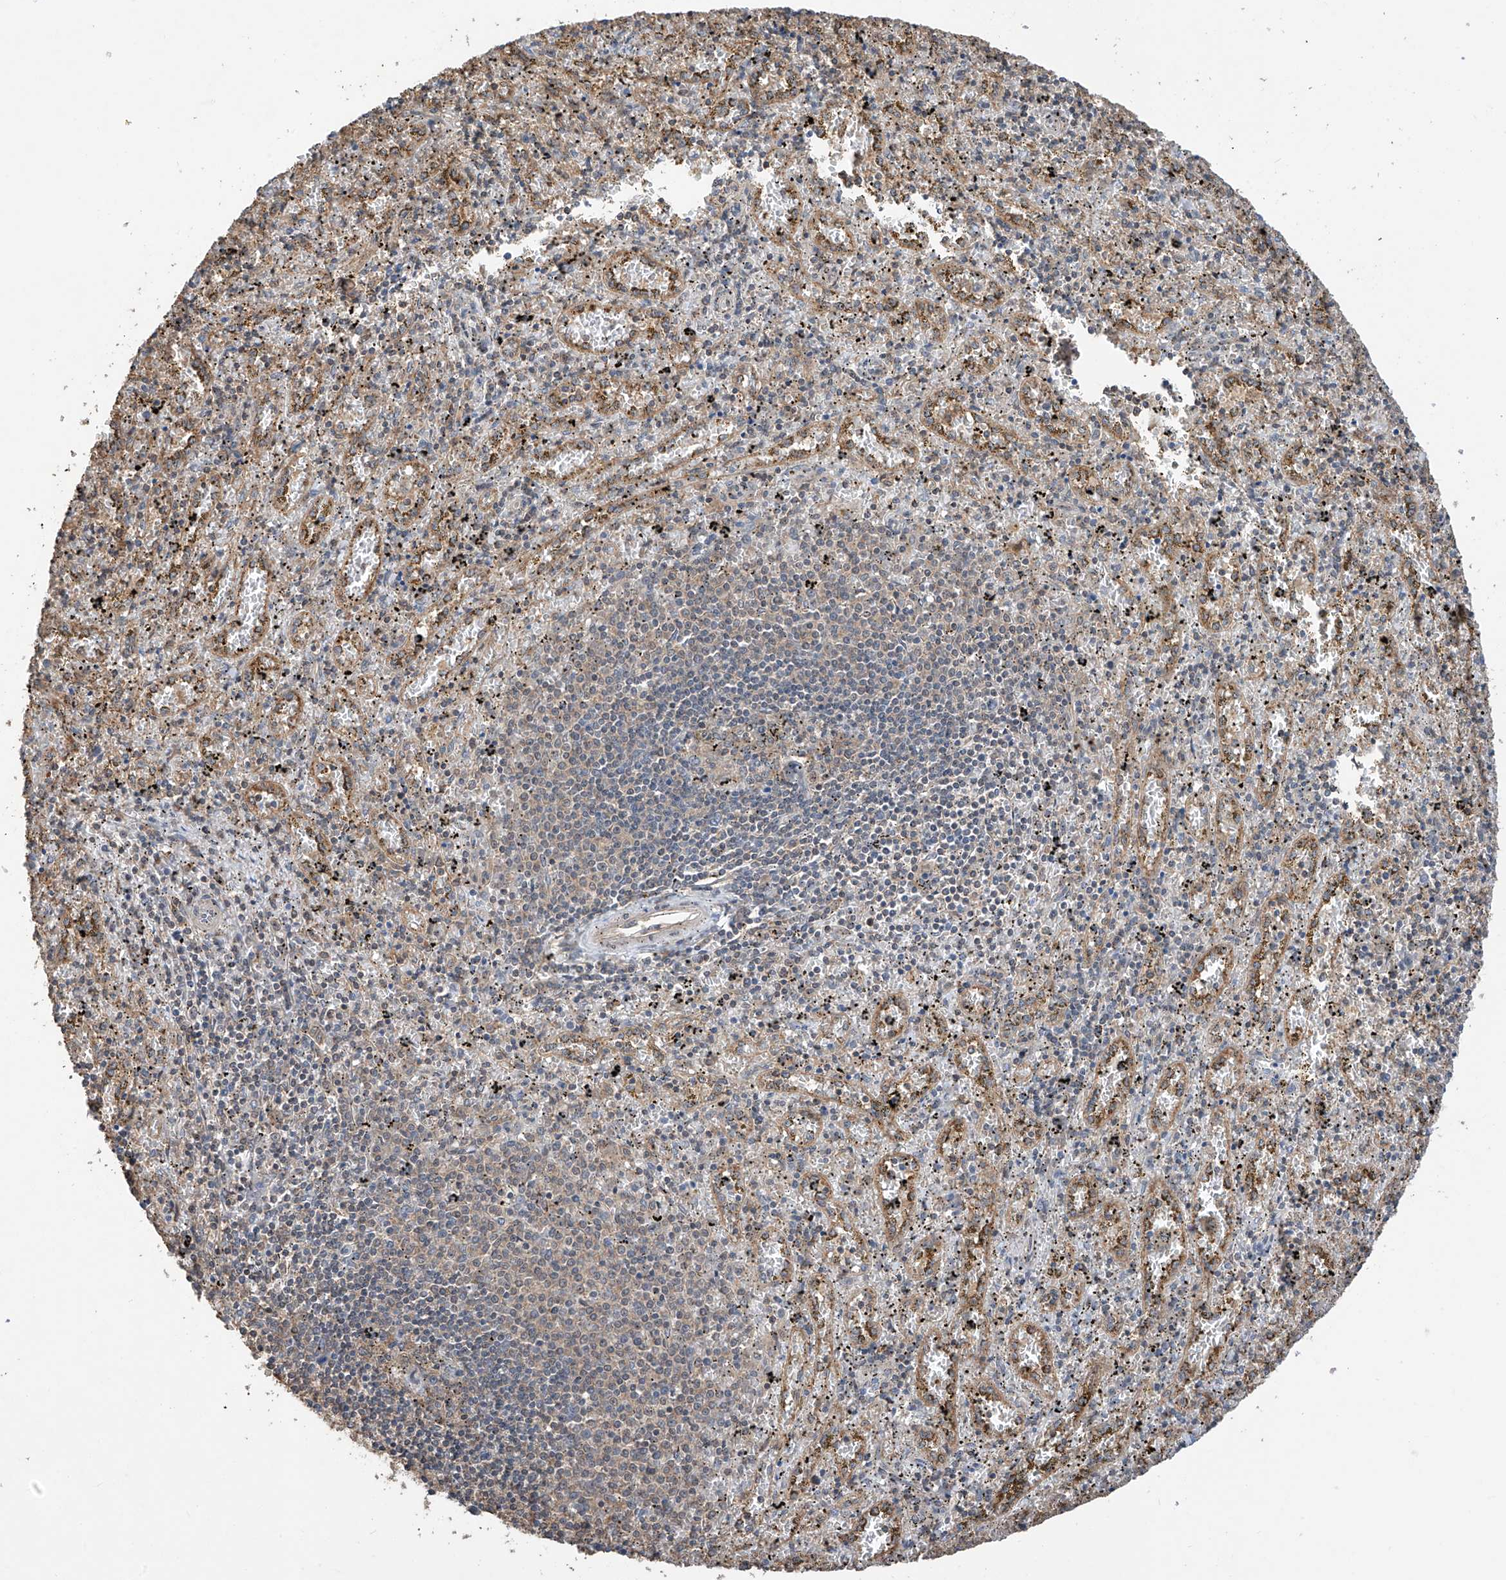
{"staining": {"intensity": "weak", "quantity": "<25%", "location": "cytoplasmic/membranous"}, "tissue": "spleen", "cell_type": "Cells in red pulp", "image_type": "normal", "snomed": [{"axis": "morphology", "description": "Normal tissue, NOS"}, {"axis": "topography", "description": "Spleen"}], "caption": "Cells in red pulp show no significant protein positivity in unremarkable spleen. (DAB (3,3'-diaminobenzidine) immunohistochemistry with hematoxylin counter stain).", "gene": "RPAIN", "patient": {"sex": "male", "age": 11}}